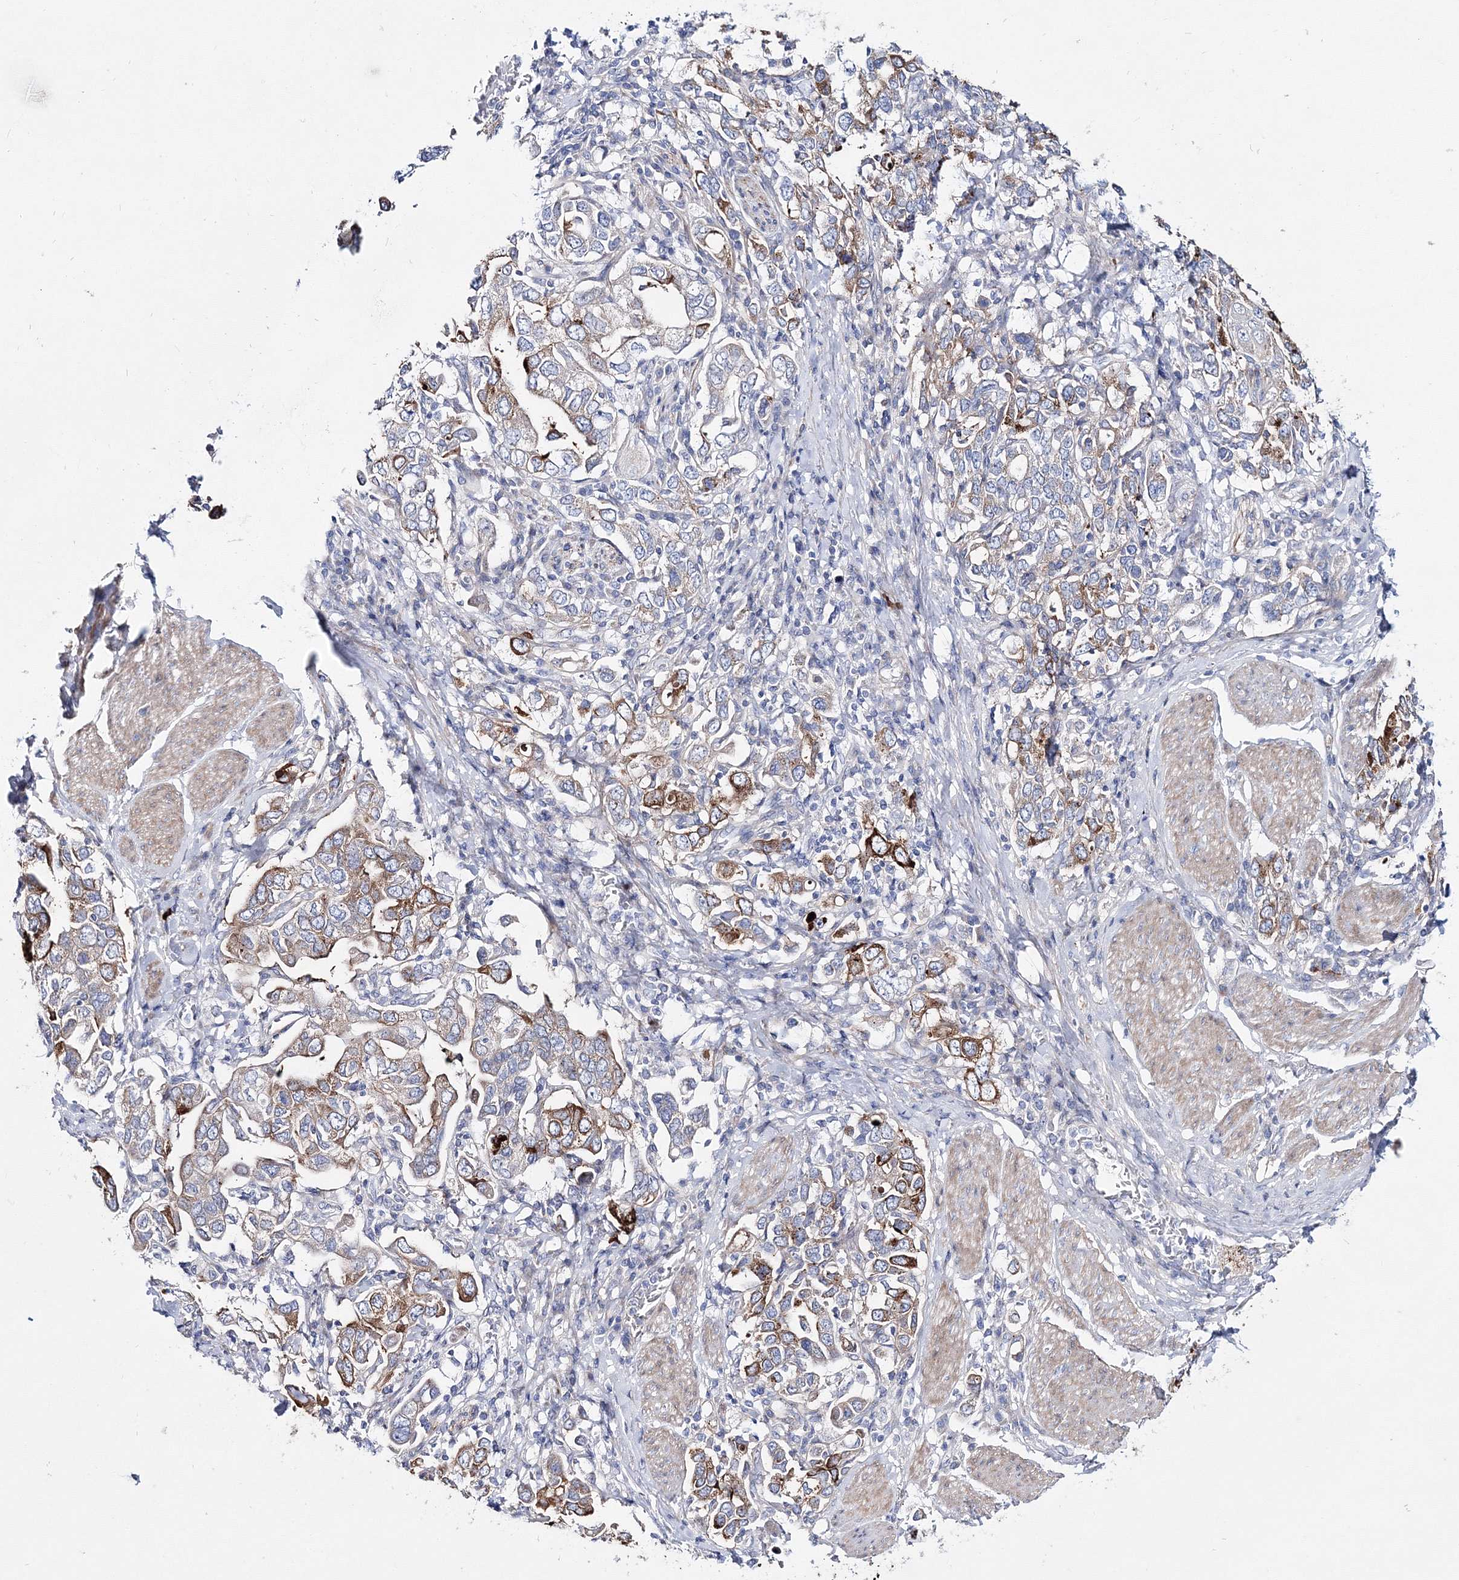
{"staining": {"intensity": "strong", "quantity": "25%-75%", "location": "cytoplasmic/membranous"}, "tissue": "stomach cancer", "cell_type": "Tumor cells", "image_type": "cancer", "snomed": [{"axis": "morphology", "description": "Adenocarcinoma, NOS"}, {"axis": "topography", "description": "Stomach, upper"}], "caption": "DAB immunohistochemical staining of stomach cancer exhibits strong cytoplasmic/membranous protein expression in about 25%-75% of tumor cells.", "gene": "ARHGAP32", "patient": {"sex": "male", "age": 62}}